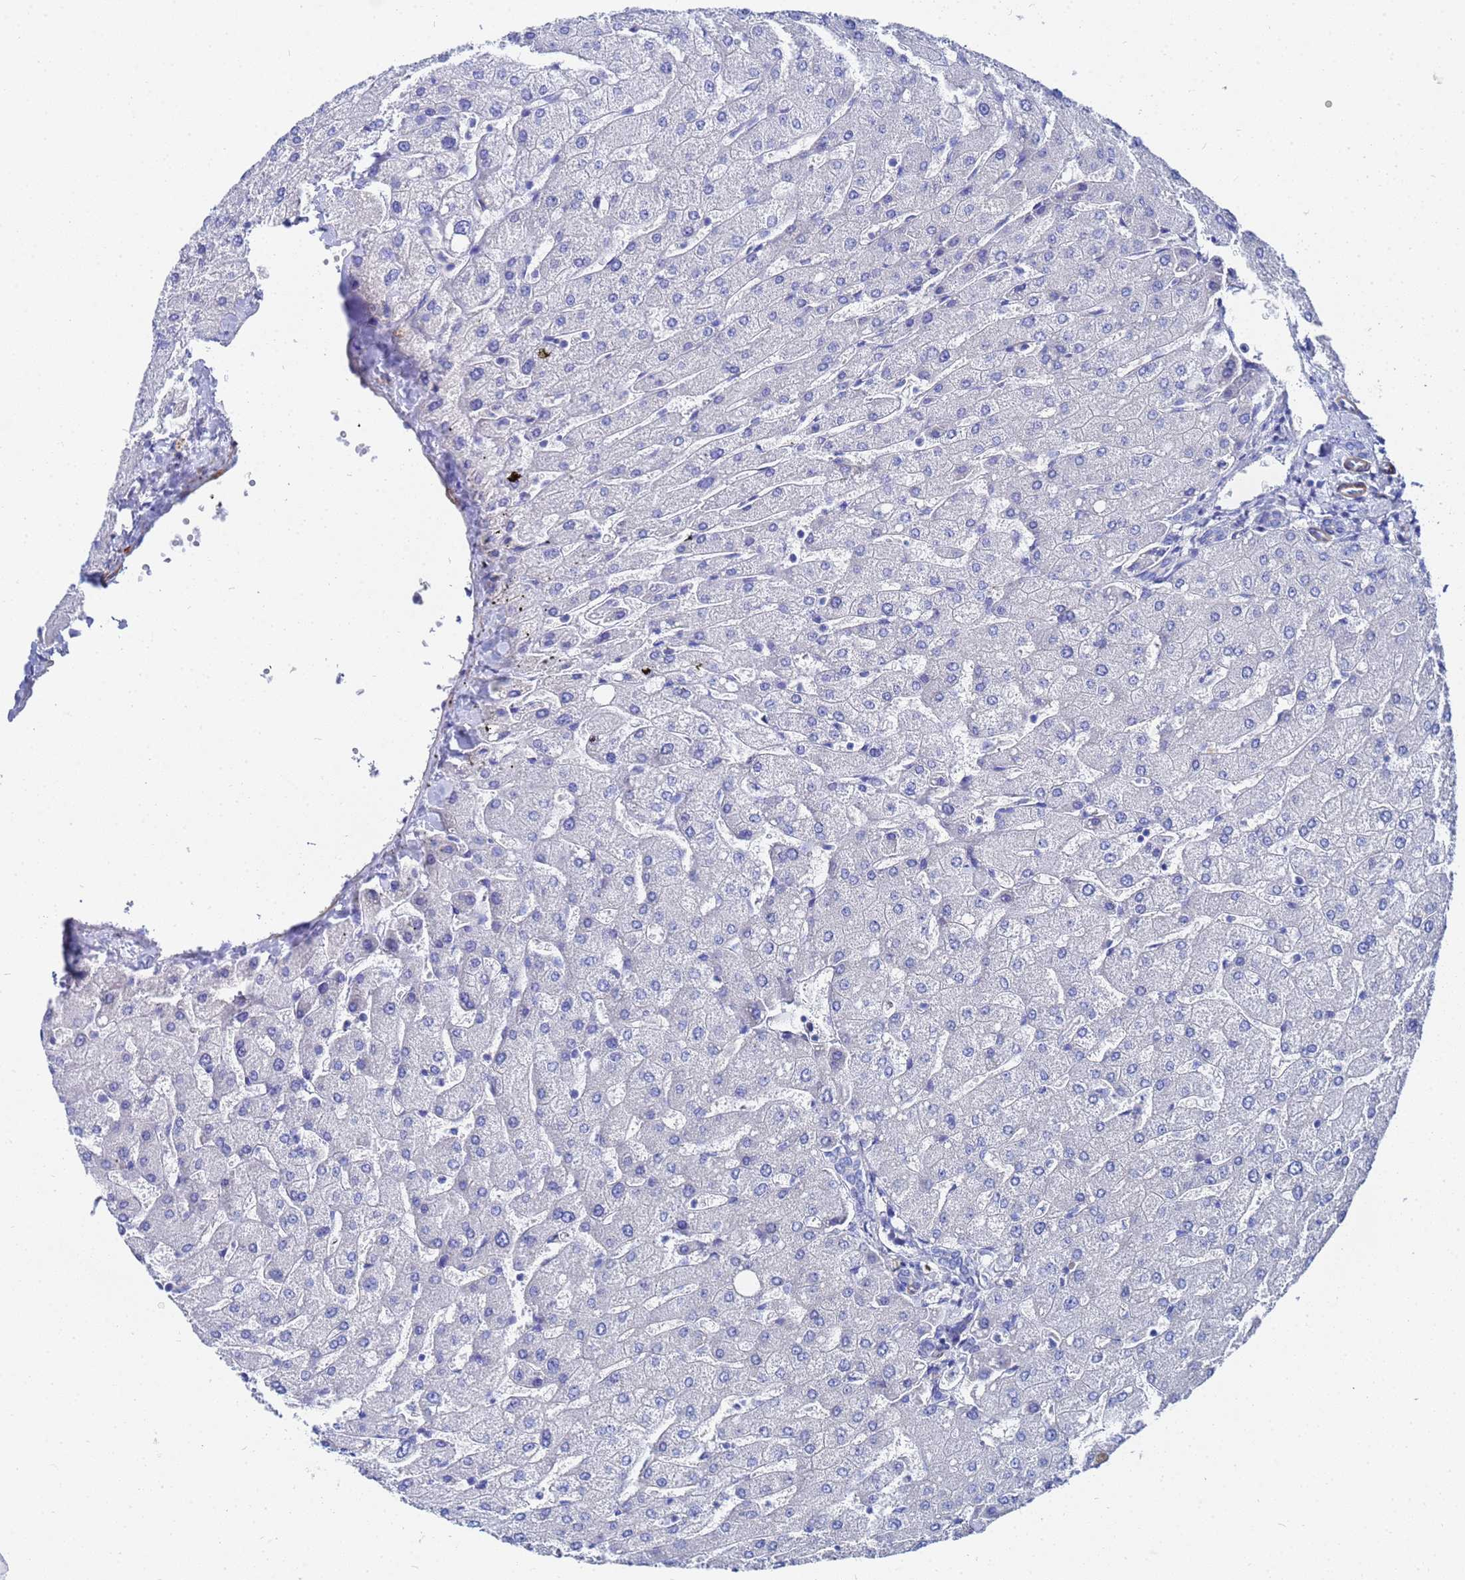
{"staining": {"intensity": "negative", "quantity": "none", "location": "none"}, "tissue": "liver", "cell_type": "Cholangiocytes", "image_type": "normal", "snomed": [{"axis": "morphology", "description": "Normal tissue, NOS"}, {"axis": "topography", "description": "Liver"}], "caption": "Immunohistochemistry photomicrograph of normal human liver stained for a protein (brown), which shows no positivity in cholangiocytes.", "gene": "RAB39A", "patient": {"sex": "male", "age": 55}}